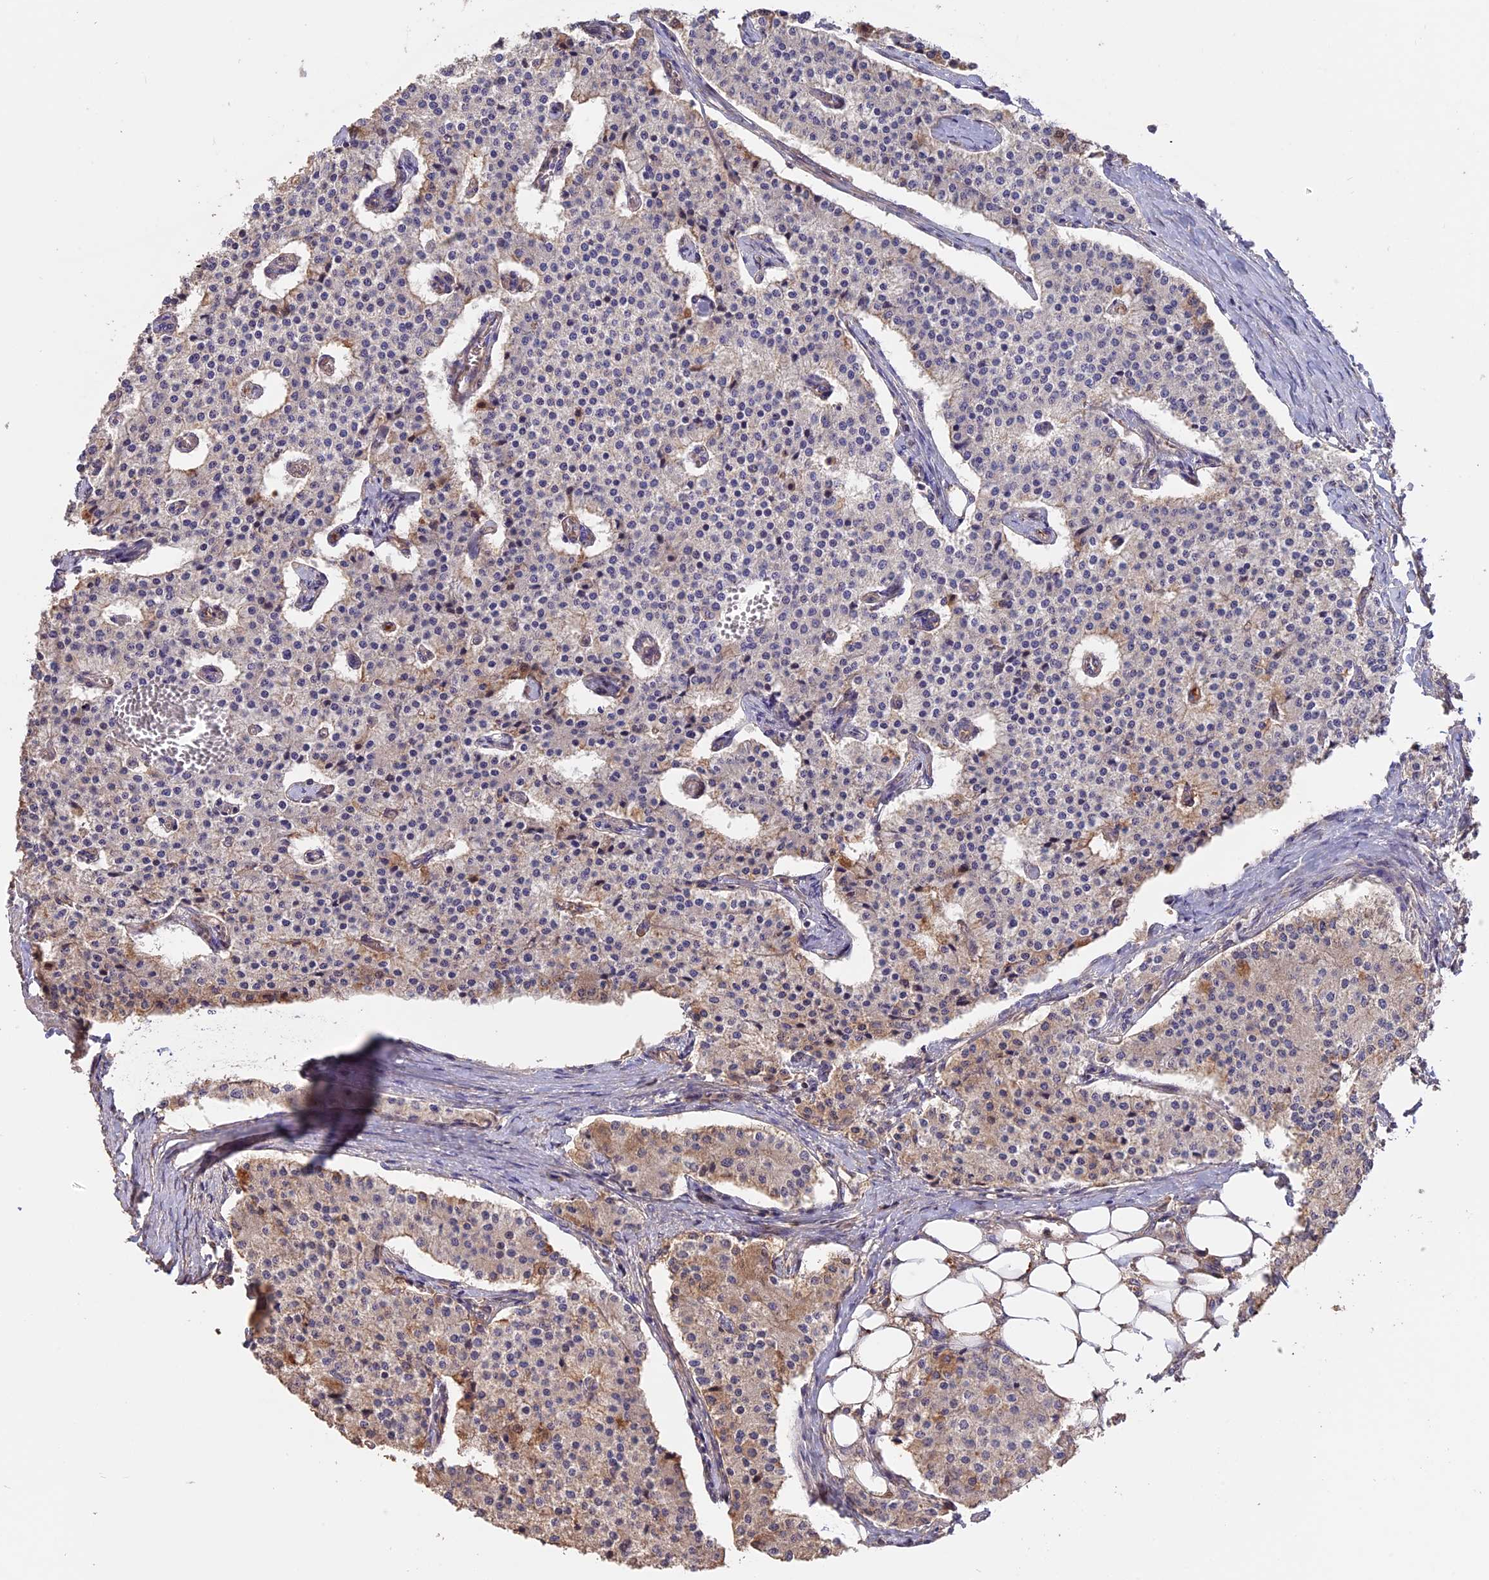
{"staining": {"intensity": "weak", "quantity": "<25%", "location": "cytoplasmic/membranous"}, "tissue": "carcinoid", "cell_type": "Tumor cells", "image_type": "cancer", "snomed": [{"axis": "morphology", "description": "Carcinoid, malignant, NOS"}, {"axis": "topography", "description": "Colon"}], "caption": "Immunohistochemical staining of carcinoid demonstrates no significant expression in tumor cells.", "gene": "RASAL1", "patient": {"sex": "female", "age": 52}}